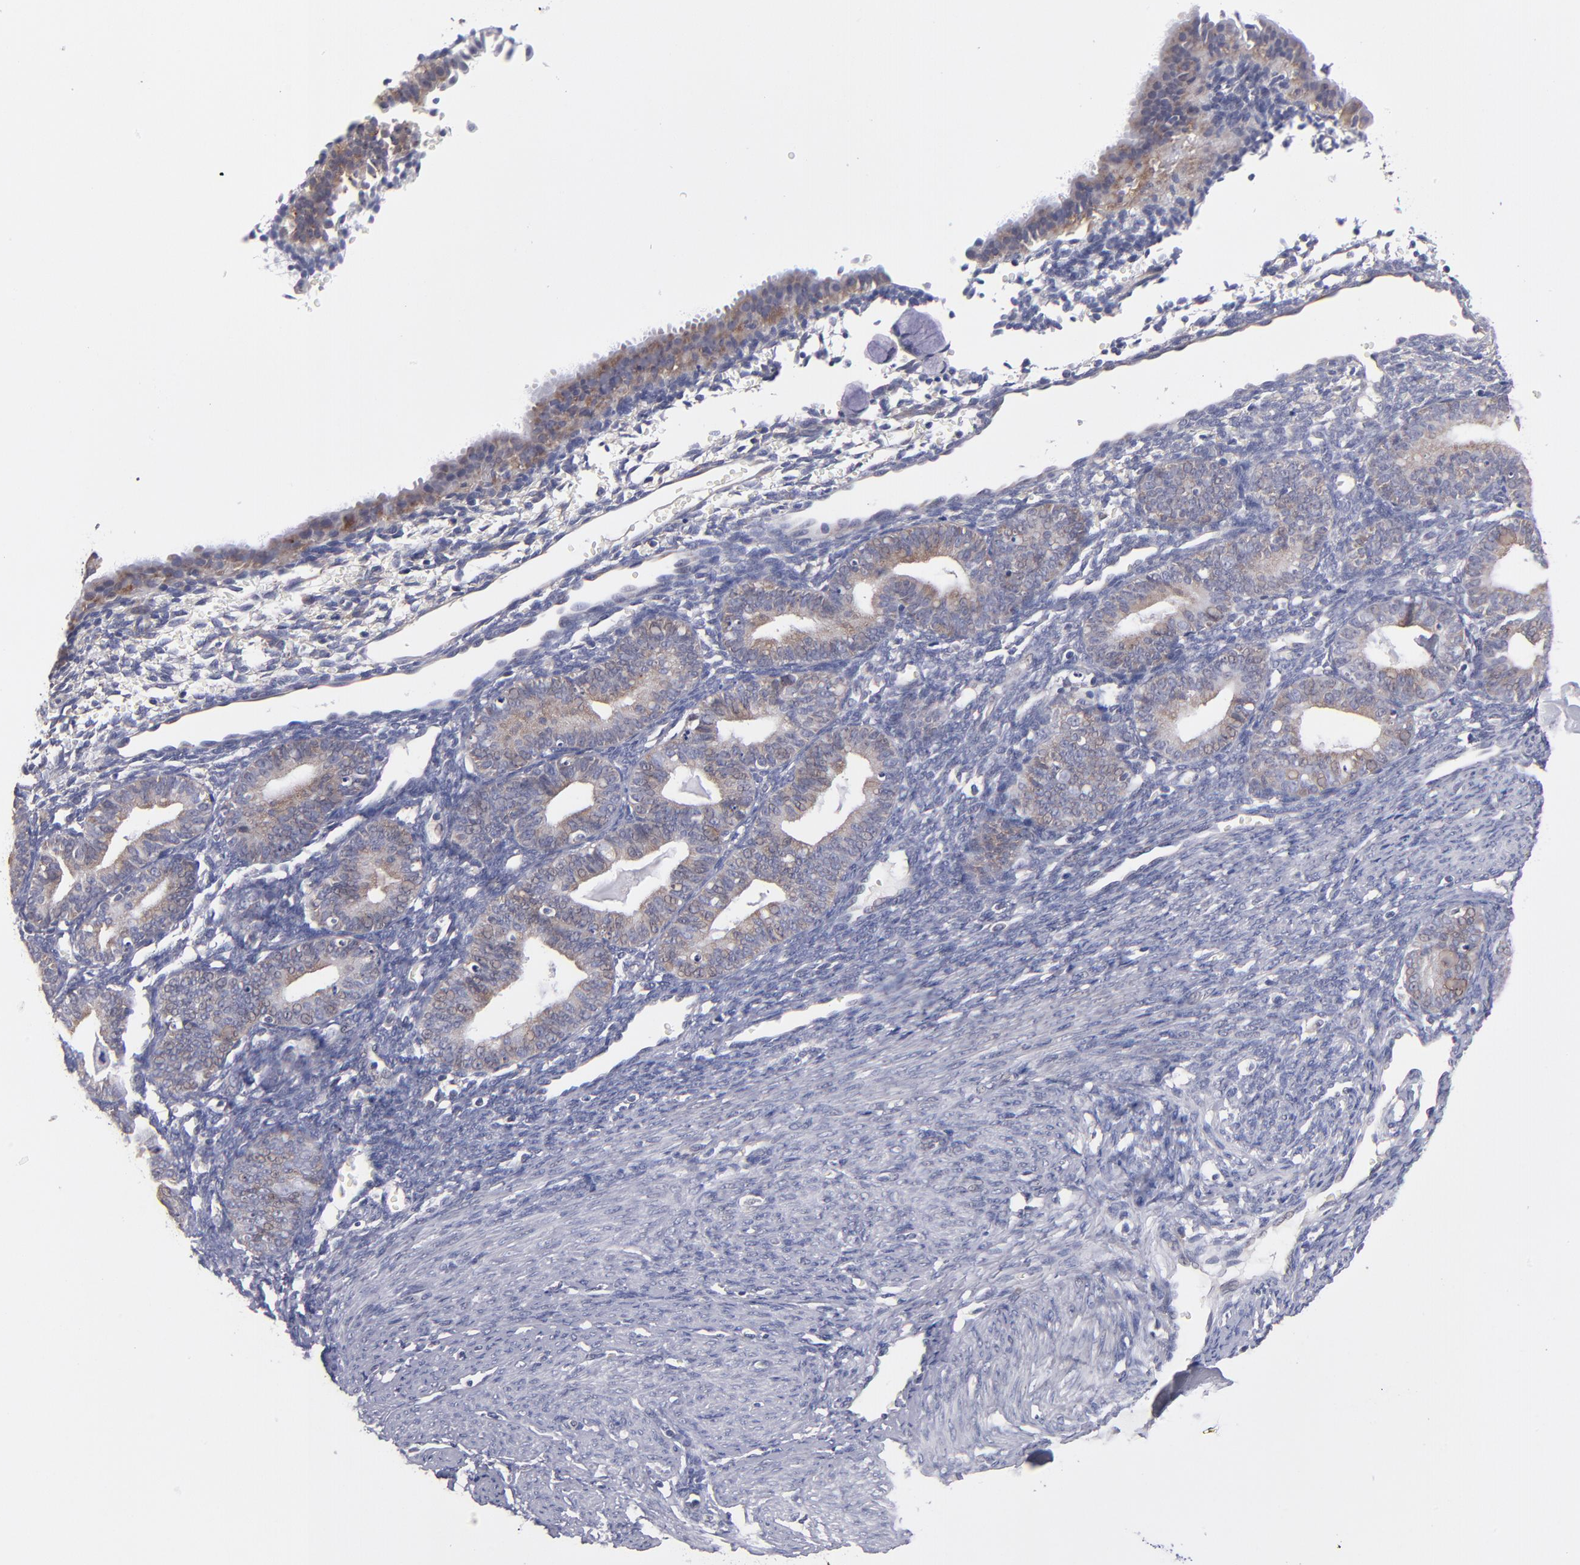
{"staining": {"intensity": "negative", "quantity": "none", "location": "none"}, "tissue": "endometrium", "cell_type": "Cells in endometrial stroma", "image_type": "normal", "snomed": [{"axis": "morphology", "description": "Normal tissue, NOS"}, {"axis": "topography", "description": "Endometrium"}], "caption": "The immunohistochemistry (IHC) micrograph has no significant staining in cells in endometrial stroma of endometrium.", "gene": "EIF3L", "patient": {"sex": "female", "age": 61}}